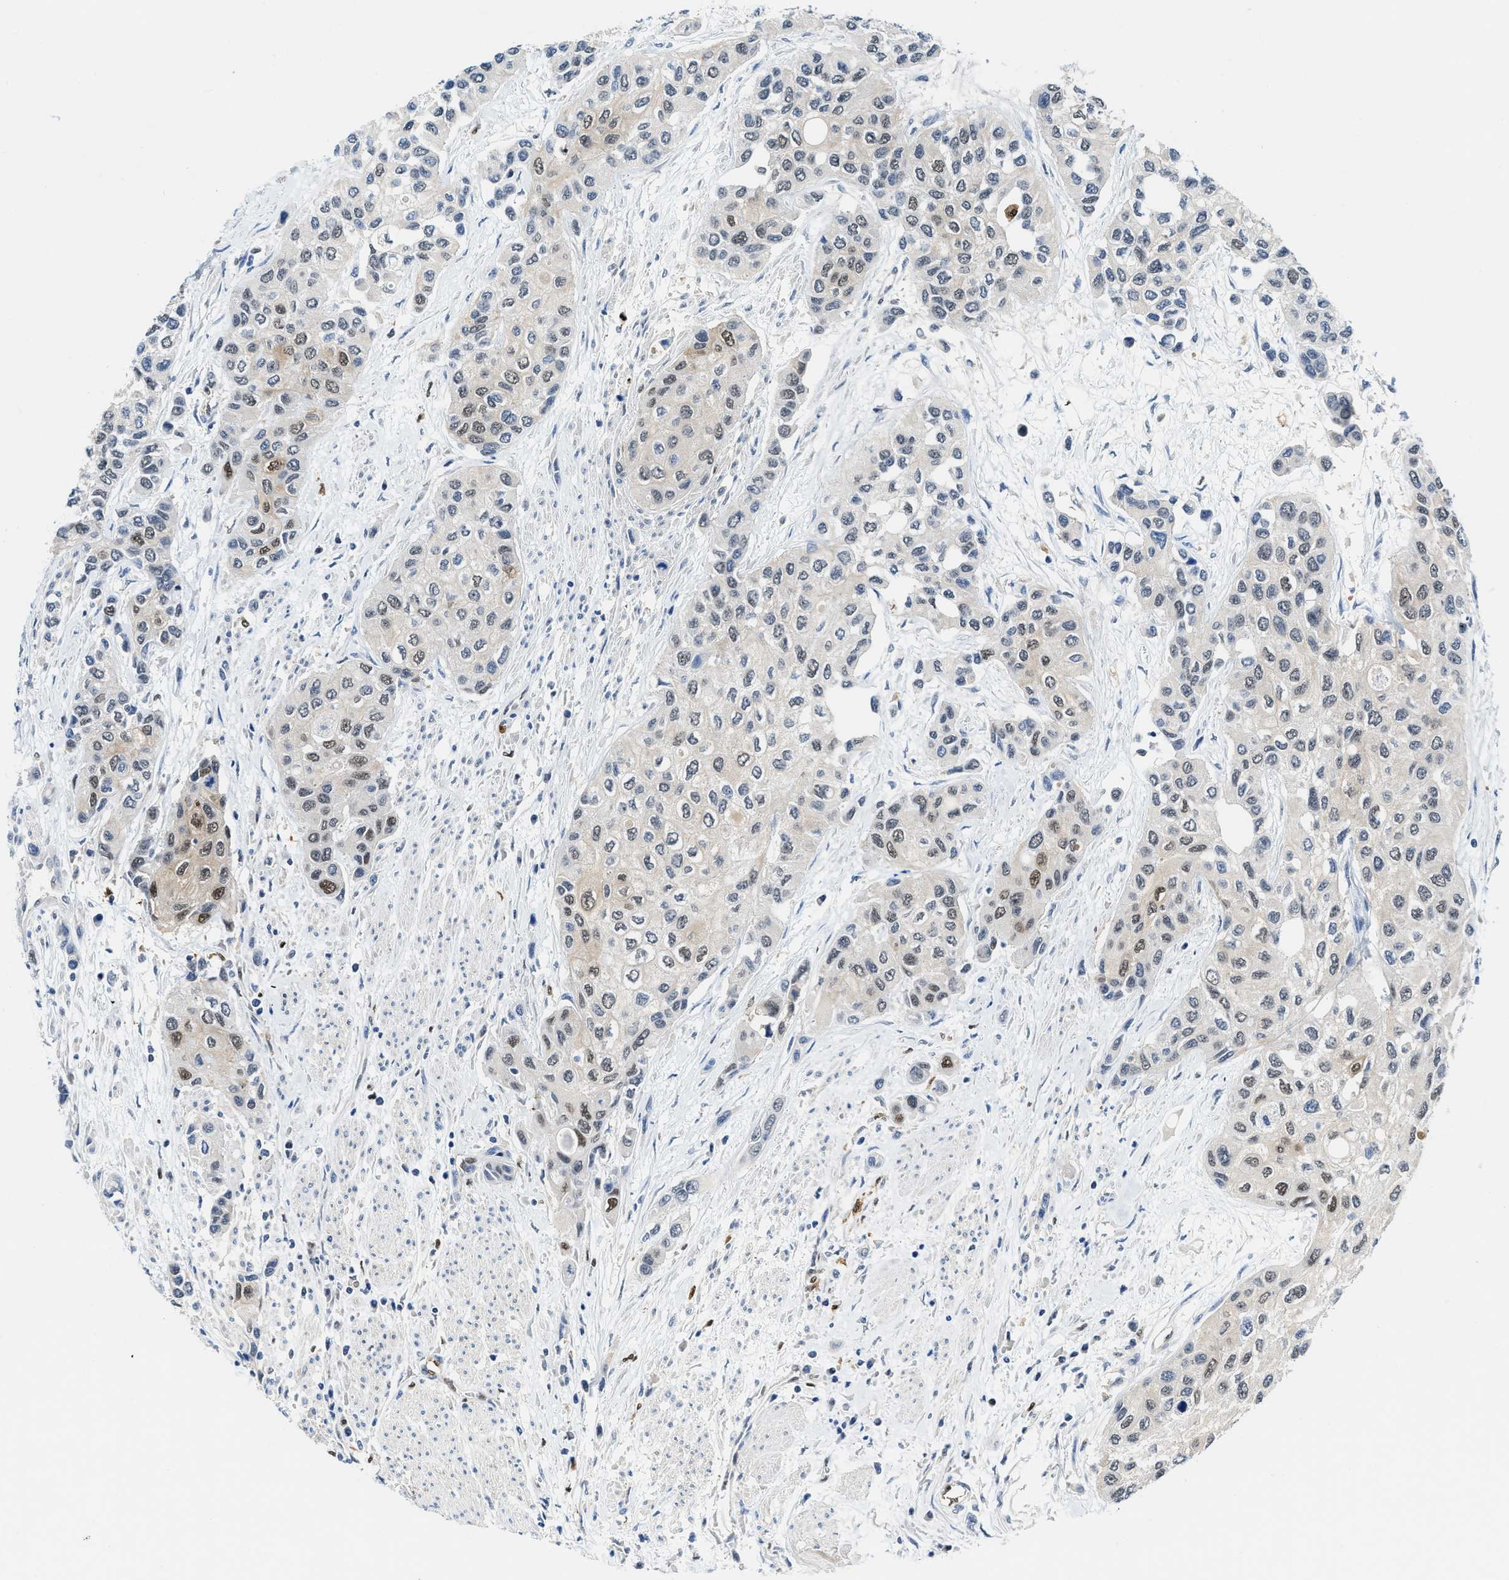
{"staining": {"intensity": "moderate", "quantity": "<25%", "location": "nuclear"}, "tissue": "urothelial cancer", "cell_type": "Tumor cells", "image_type": "cancer", "snomed": [{"axis": "morphology", "description": "Urothelial carcinoma, High grade"}, {"axis": "topography", "description": "Urinary bladder"}], "caption": "Tumor cells reveal low levels of moderate nuclear staining in approximately <25% of cells in urothelial carcinoma (high-grade). Using DAB (3,3'-diaminobenzidine) (brown) and hematoxylin (blue) stains, captured at high magnification using brightfield microscopy.", "gene": "LTA4H", "patient": {"sex": "female", "age": 56}}